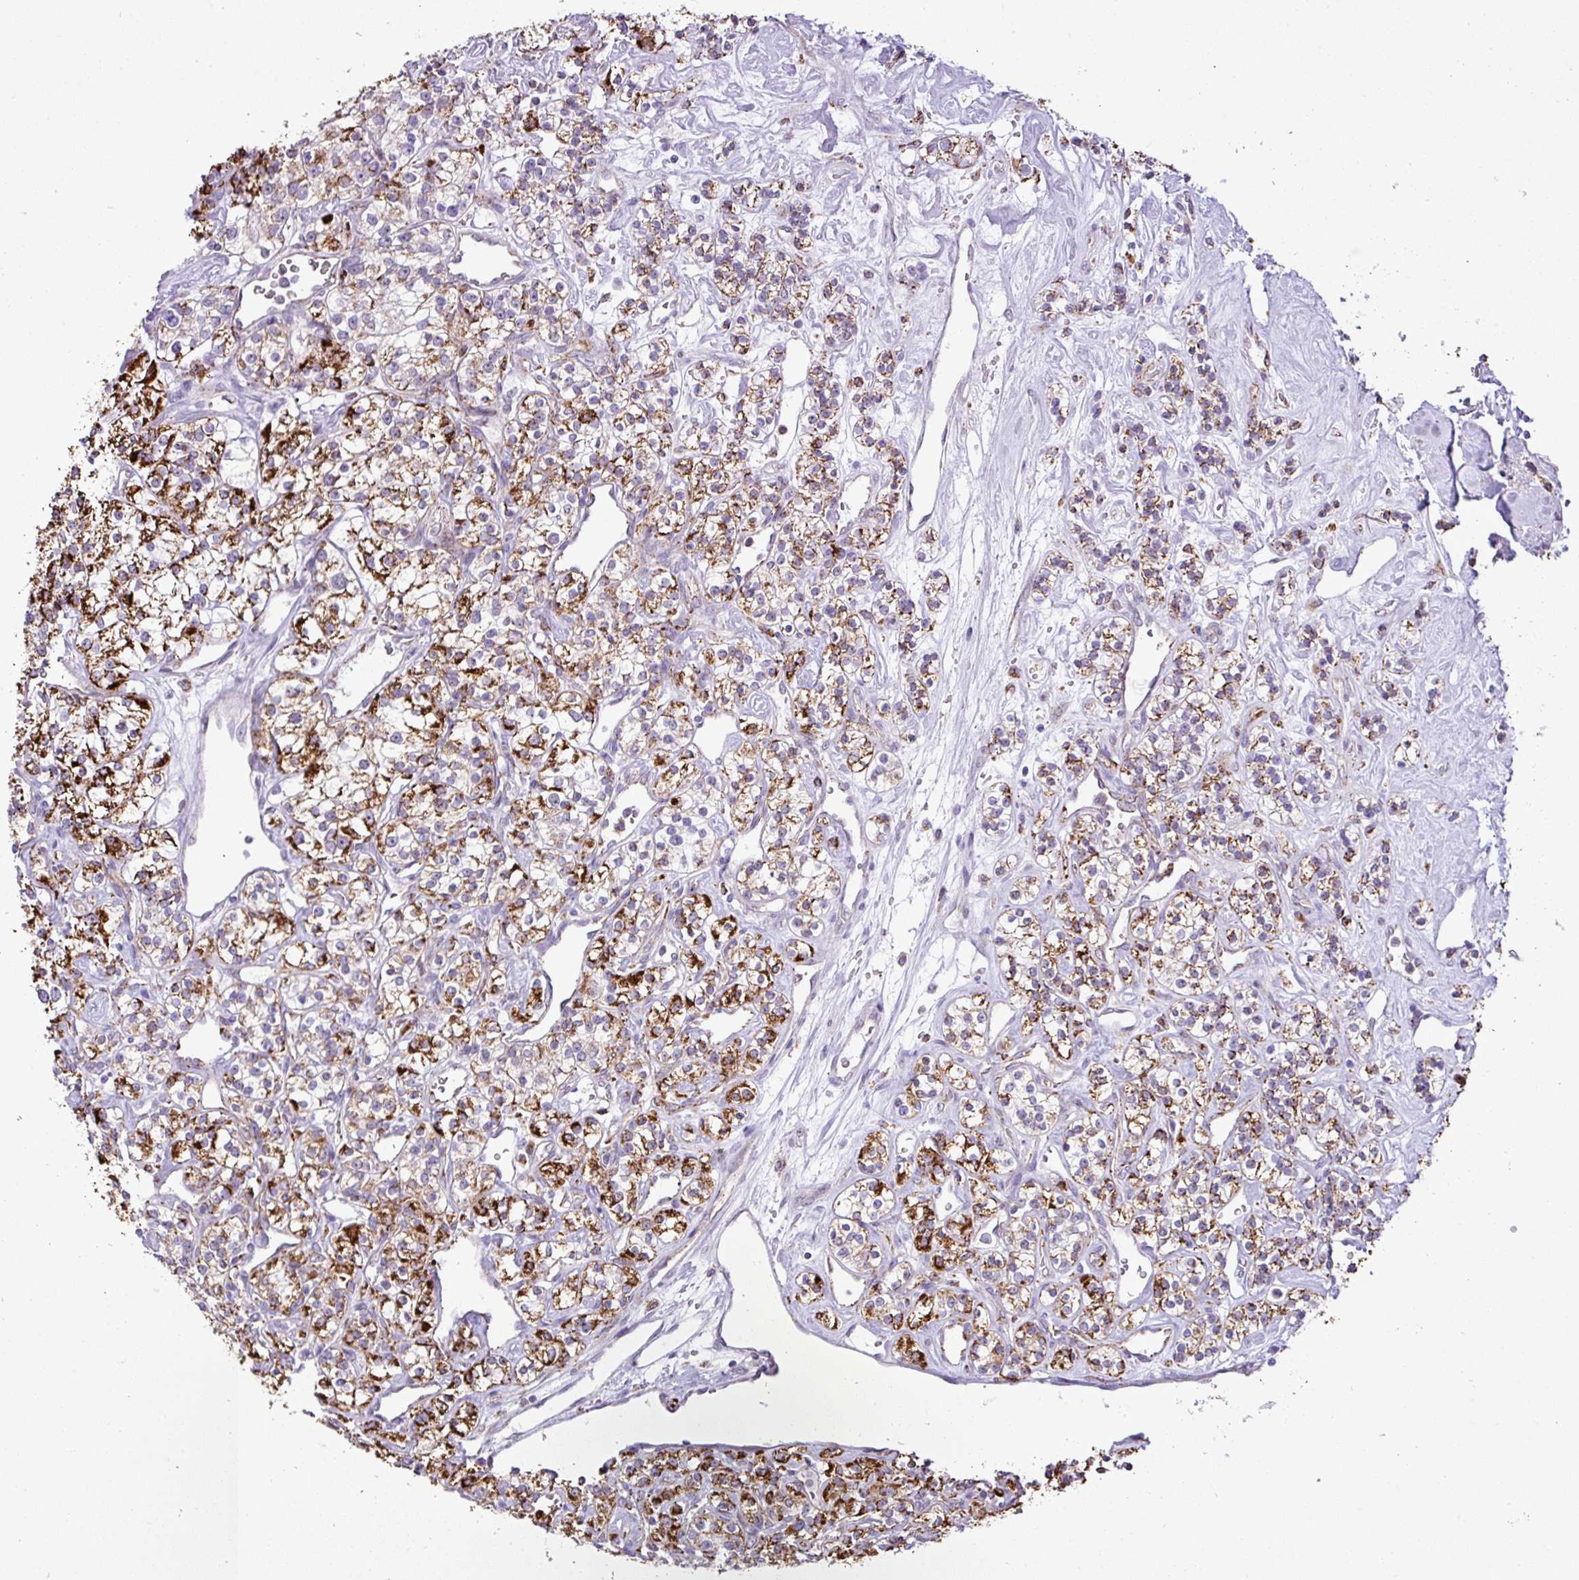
{"staining": {"intensity": "strong", "quantity": "25%-75%", "location": "cytoplasmic/membranous"}, "tissue": "renal cancer", "cell_type": "Tumor cells", "image_type": "cancer", "snomed": [{"axis": "morphology", "description": "Adenocarcinoma, NOS"}, {"axis": "topography", "description": "Kidney"}], "caption": "This photomicrograph exhibits renal cancer (adenocarcinoma) stained with immunohistochemistry to label a protein in brown. The cytoplasmic/membranous of tumor cells show strong positivity for the protein. Nuclei are counter-stained blue.", "gene": "SGPP1", "patient": {"sex": "male", "age": 77}}